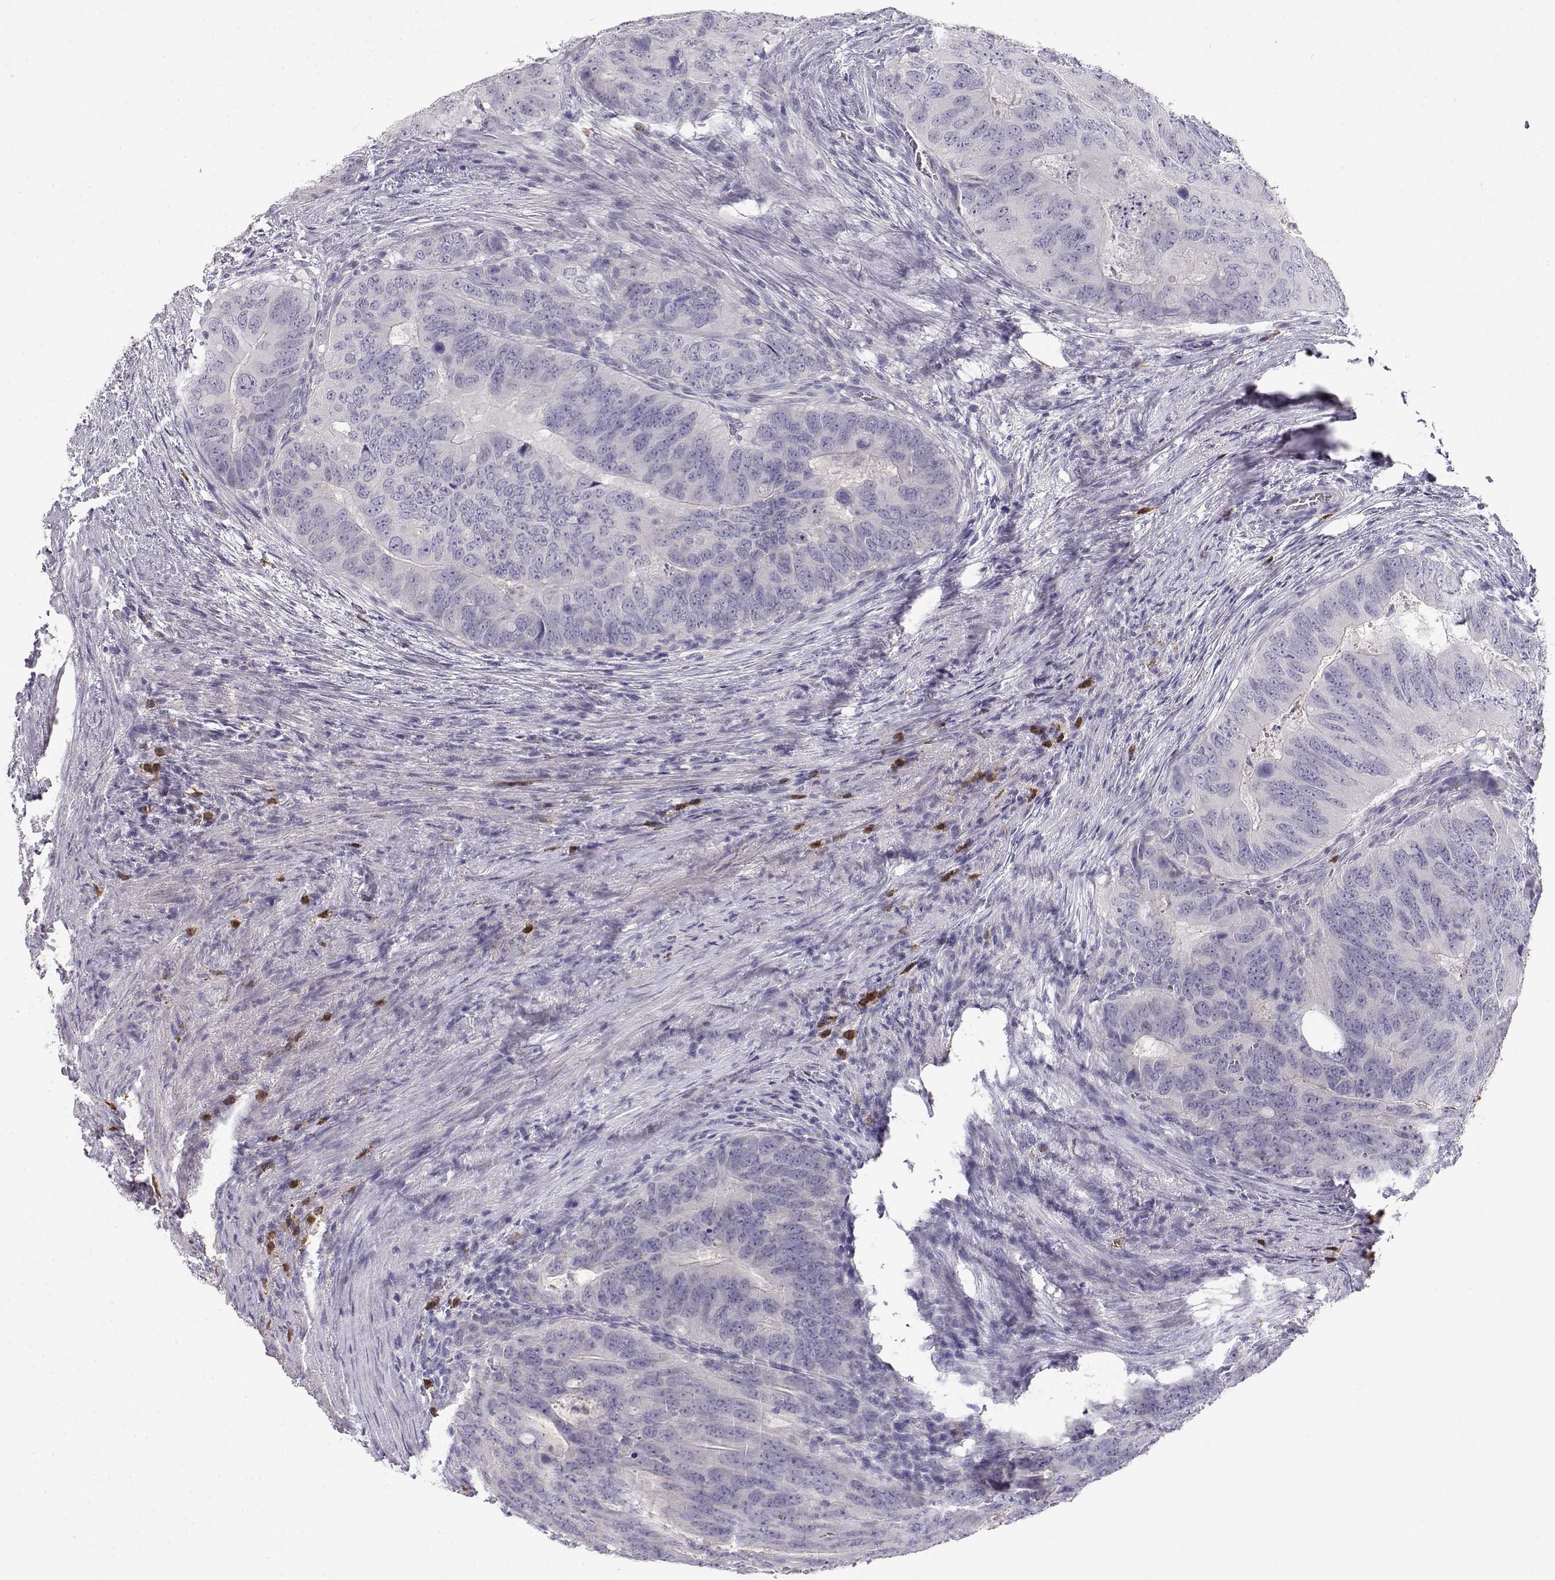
{"staining": {"intensity": "negative", "quantity": "none", "location": "none"}, "tissue": "colorectal cancer", "cell_type": "Tumor cells", "image_type": "cancer", "snomed": [{"axis": "morphology", "description": "Adenocarcinoma, NOS"}, {"axis": "topography", "description": "Colon"}], "caption": "Image shows no significant protein positivity in tumor cells of colorectal cancer (adenocarcinoma).", "gene": "CDHR1", "patient": {"sex": "male", "age": 79}}